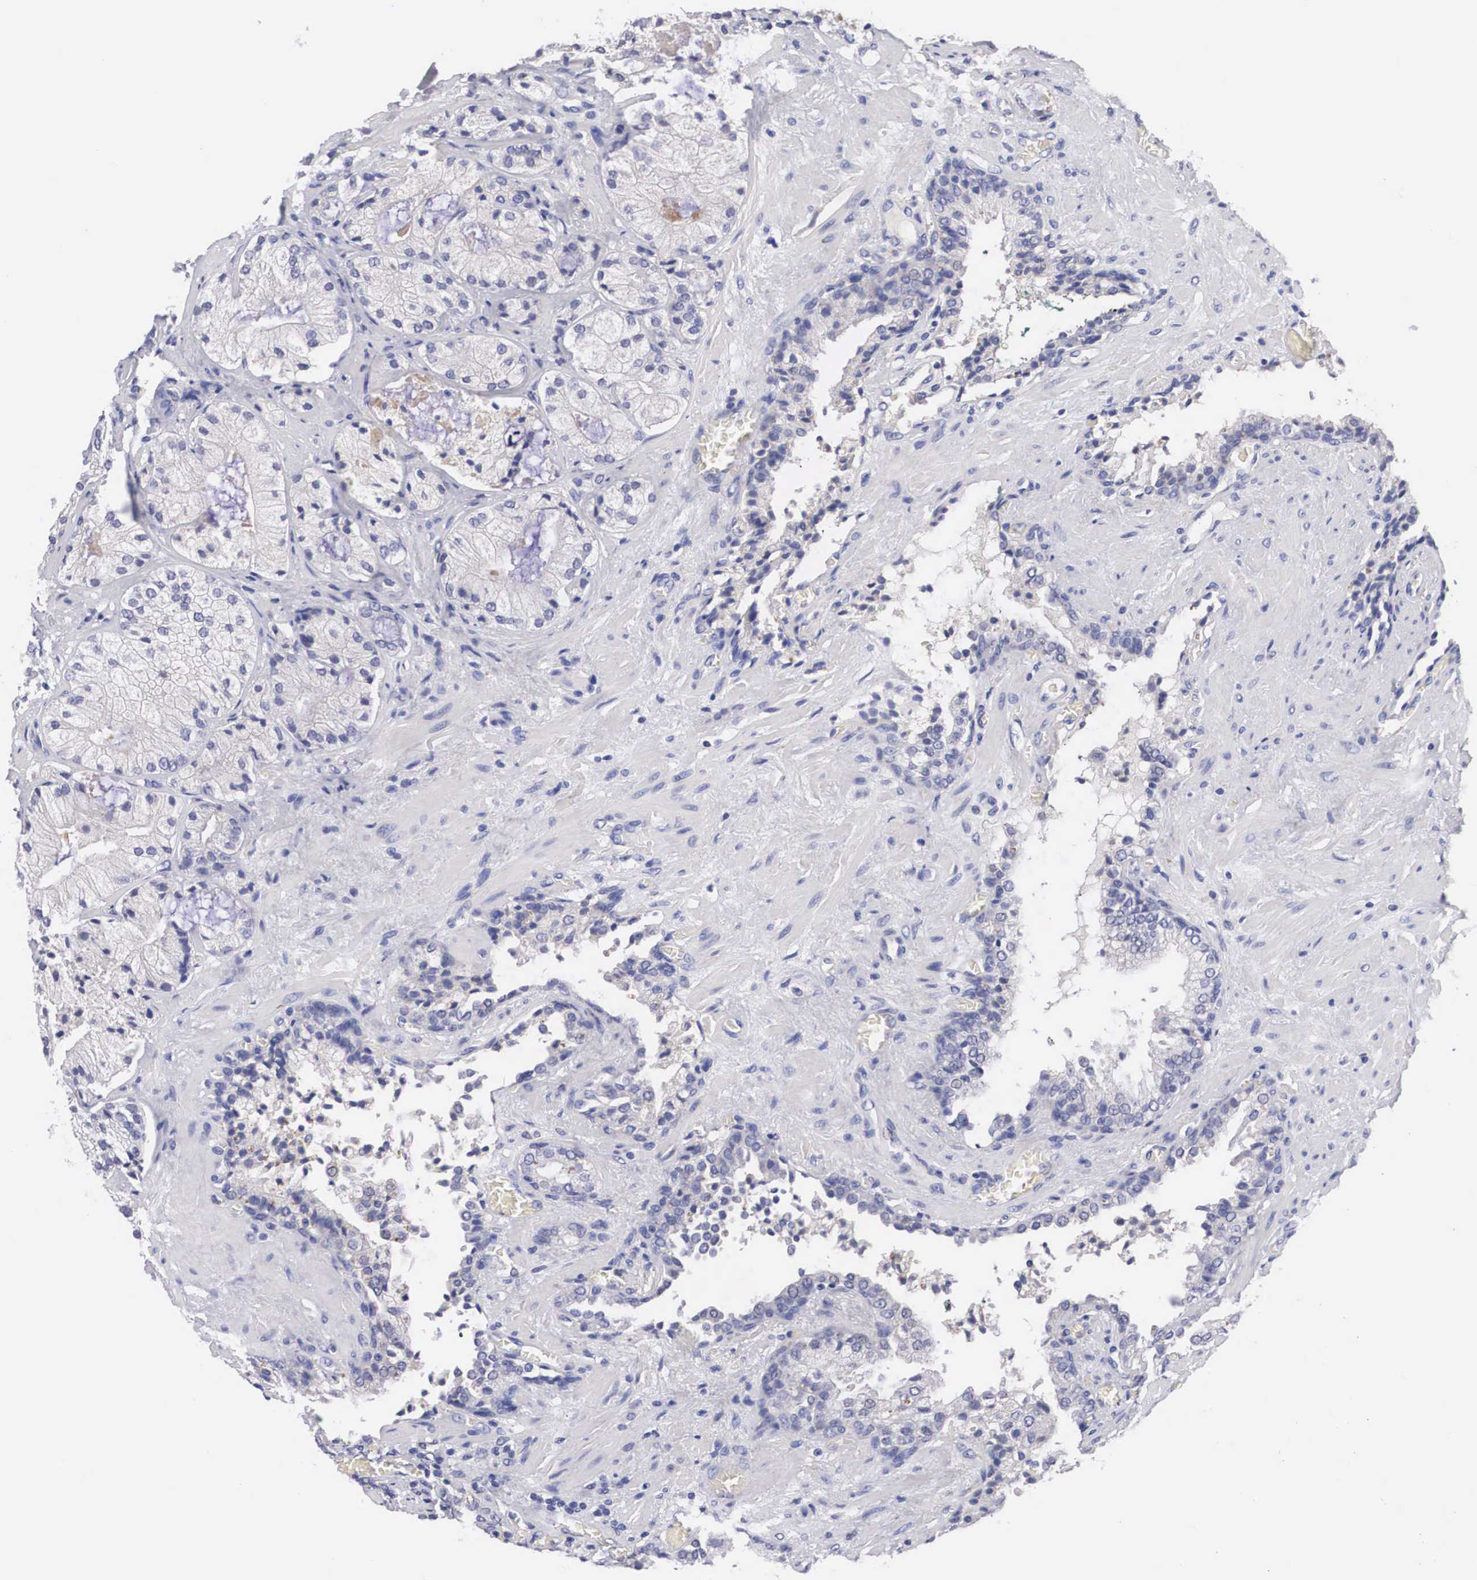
{"staining": {"intensity": "negative", "quantity": "none", "location": "none"}, "tissue": "prostate cancer", "cell_type": "Tumor cells", "image_type": "cancer", "snomed": [{"axis": "morphology", "description": "Adenocarcinoma, Medium grade"}, {"axis": "topography", "description": "Prostate"}], "caption": "Tumor cells are negative for protein expression in human prostate cancer (adenocarcinoma (medium-grade)).", "gene": "ABHD4", "patient": {"sex": "male", "age": 70}}